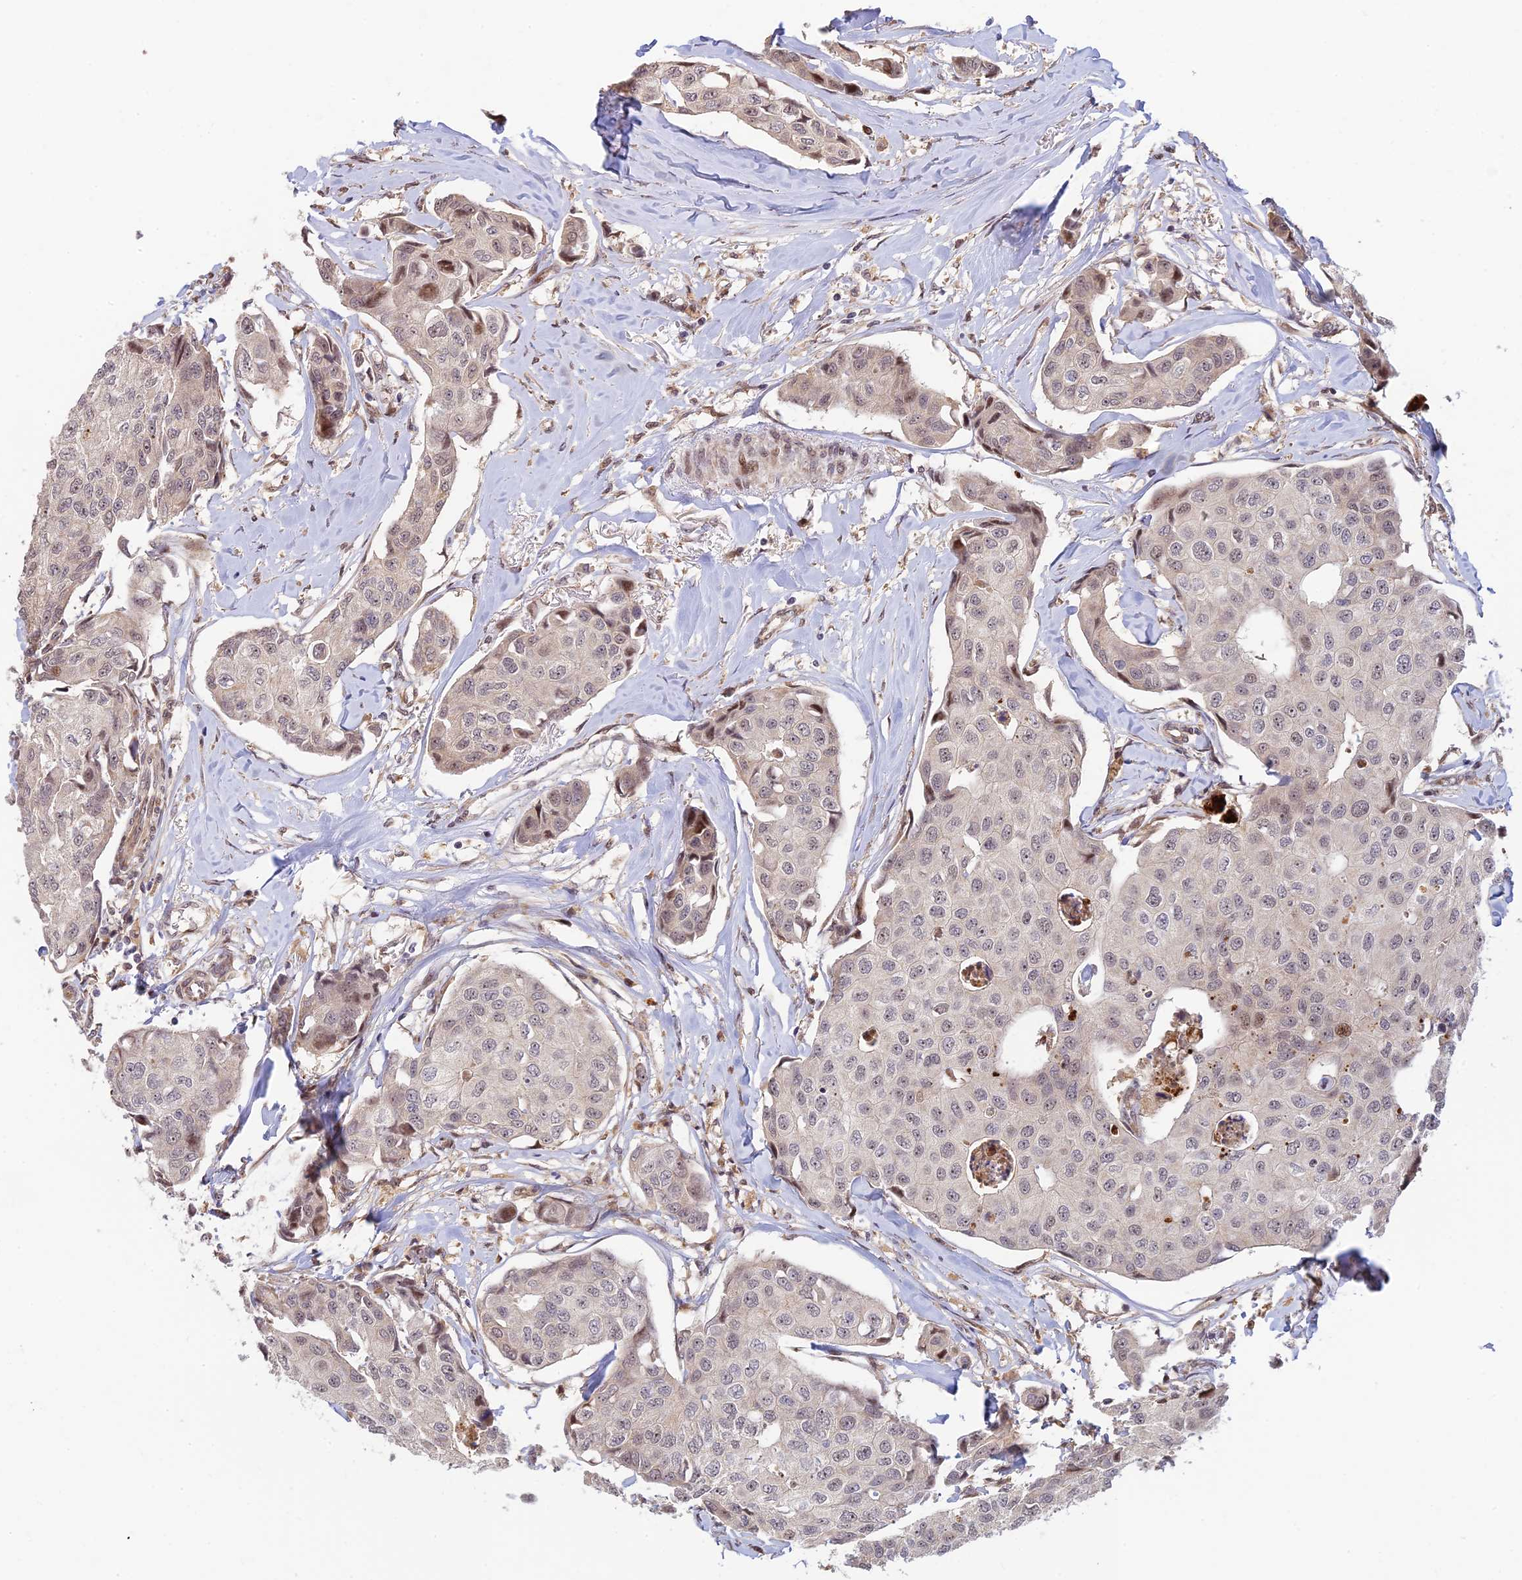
{"staining": {"intensity": "moderate", "quantity": "<25%", "location": "nuclear"}, "tissue": "breast cancer", "cell_type": "Tumor cells", "image_type": "cancer", "snomed": [{"axis": "morphology", "description": "Duct carcinoma"}, {"axis": "topography", "description": "Breast"}], "caption": "An immunohistochemistry (IHC) photomicrograph of tumor tissue is shown. Protein staining in brown labels moderate nuclear positivity in breast cancer (infiltrating ductal carcinoma) within tumor cells. The protein of interest is stained brown, and the nuclei are stained in blue (DAB IHC with brightfield microscopy, high magnification).", "gene": "UFSP2", "patient": {"sex": "female", "age": 80}}